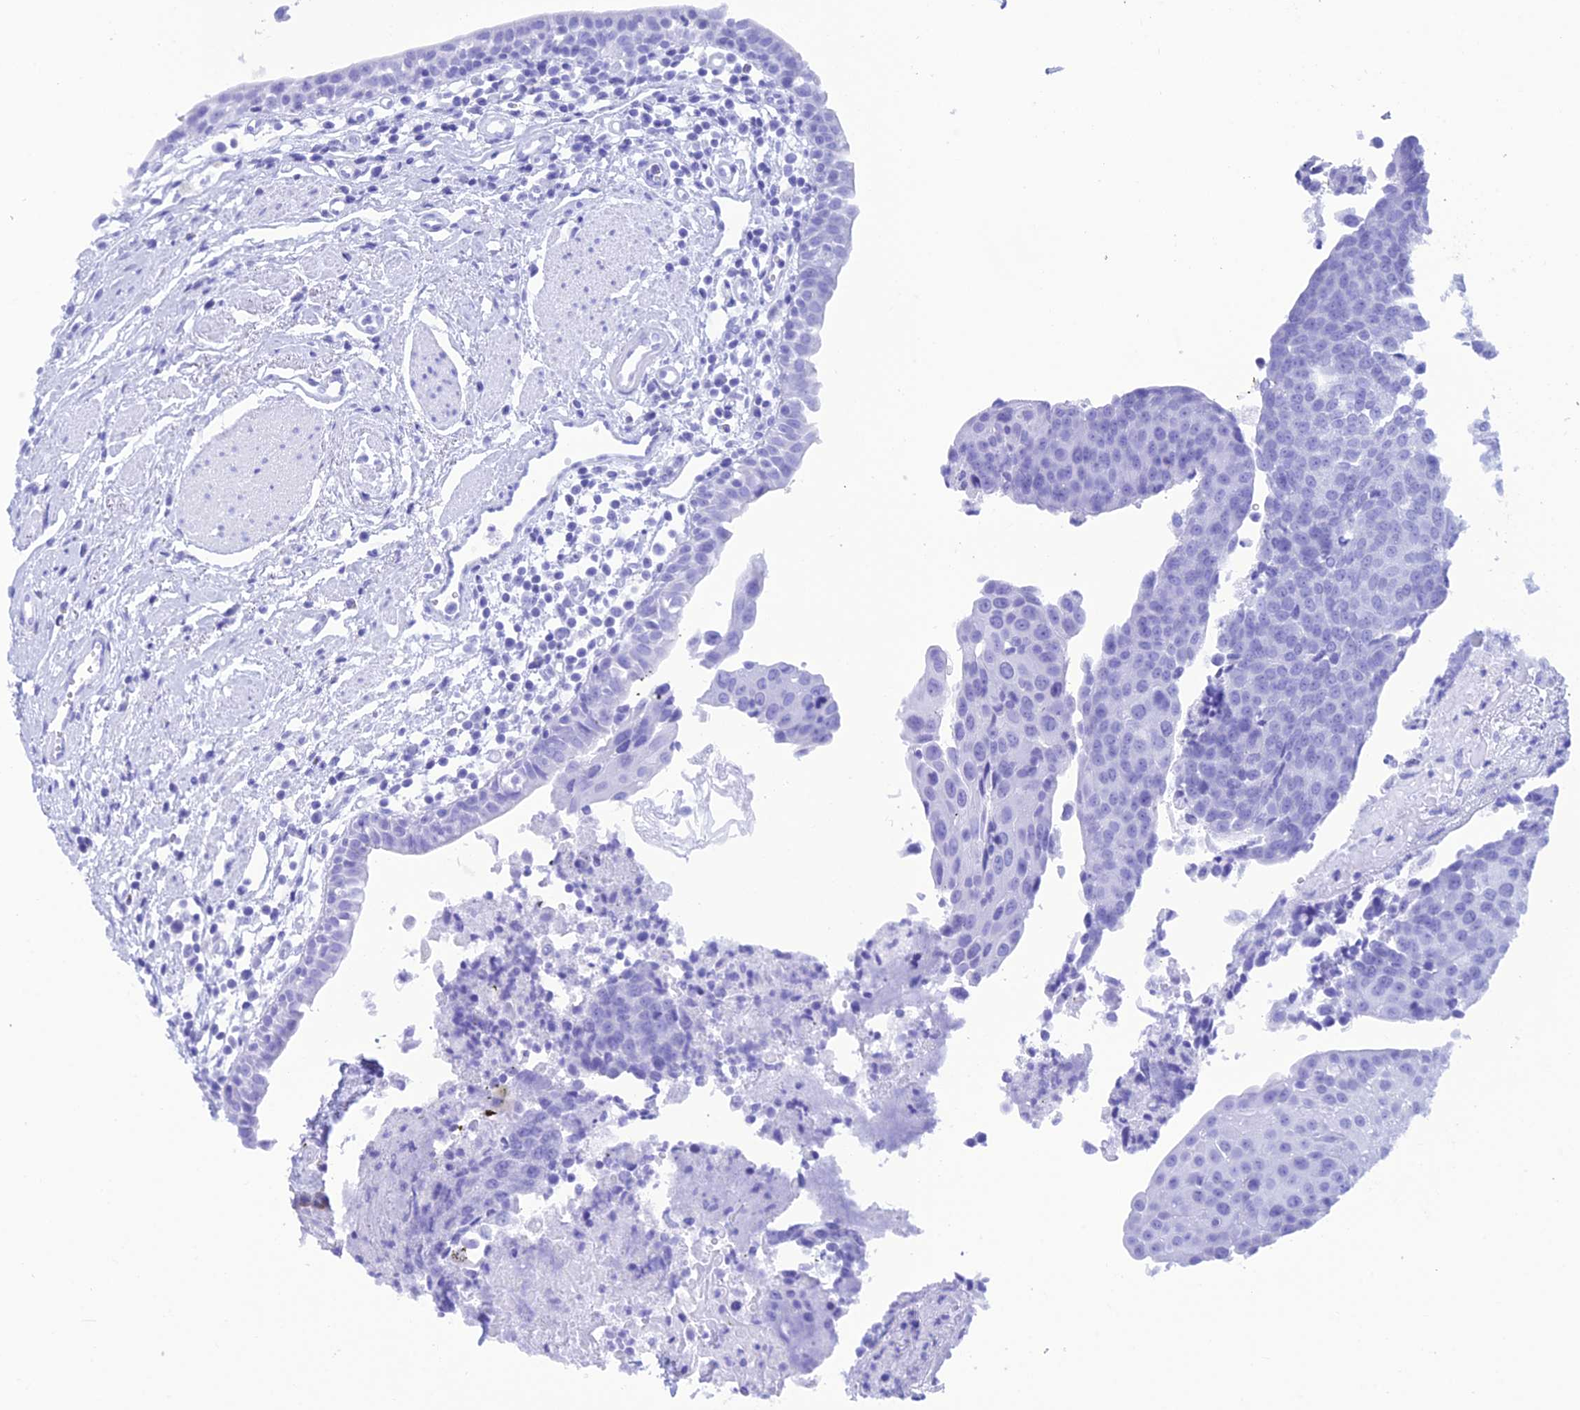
{"staining": {"intensity": "negative", "quantity": "none", "location": "none"}, "tissue": "urothelial cancer", "cell_type": "Tumor cells", "image_type": "cancer", "snomed": [{"axis": "morphology", "description": "Urothelial carcinoma, High grade"}, {"axis": "topography", "description": "Urinary bladder"}], "caption": "Immunohistochemistry photomicrograph of neoplastic tissue: high-grade urothelial carcinoma stained with DAB (3,3'-diaminobenzidine) shows no significant protein positivity in tumor cells.", "gene": "FAM76A", "patient": {"sex": "female", "age": 85}}